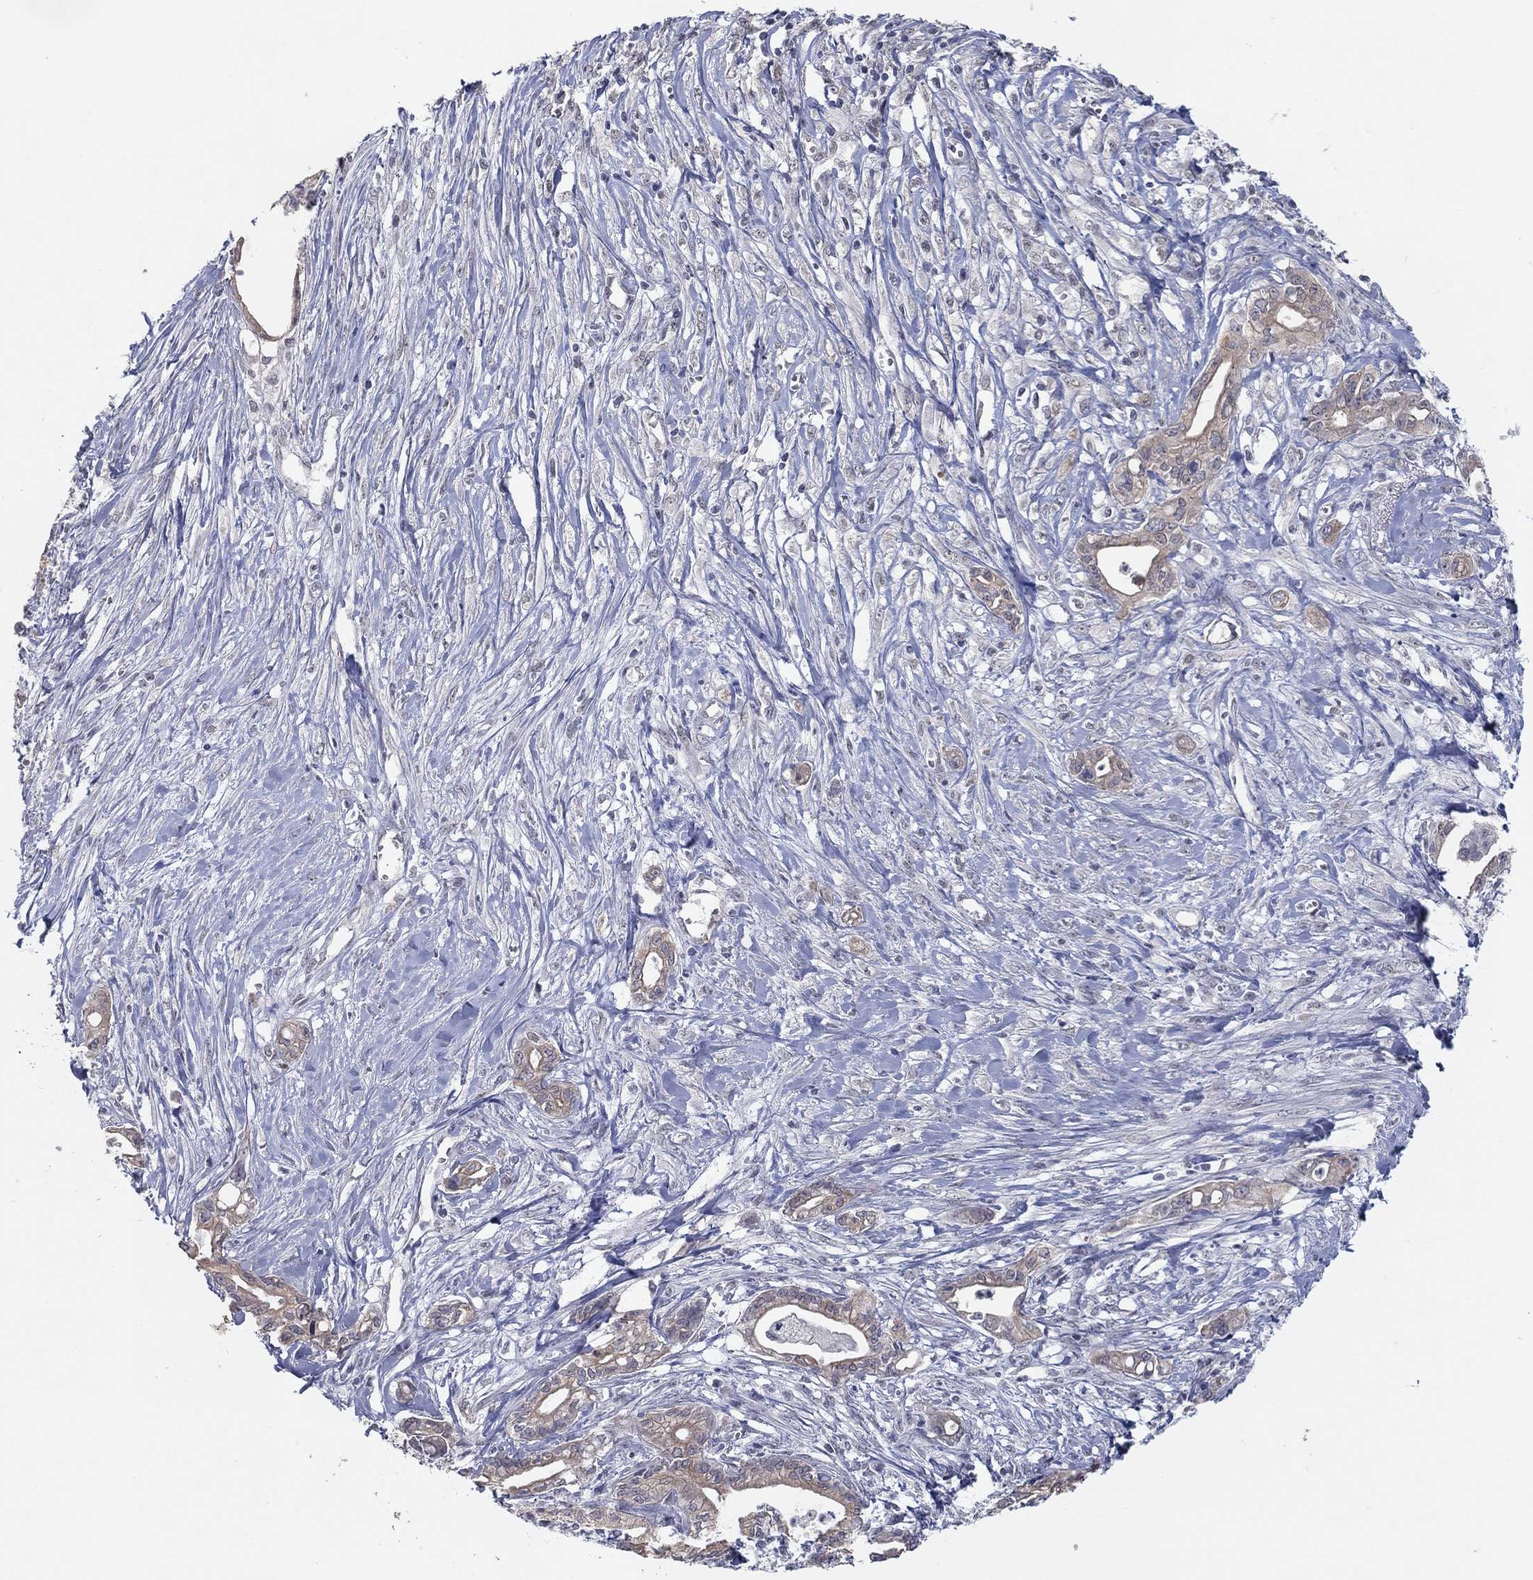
{"staining": {"intensity": "weak", "quantity": ">75%", "location": "cytoplasmic/membranous"}, "tissue": "pancreatic cancer", "cell_type": "Tumor cells", "image_type": "cancer", "snomed": [{"axis": "morphology", "description": "Adenocarcinoma, NOS"}, {"axis": "topography", "description": "Pancreas"}], "caption": "Adenocarcinoma (pancreatic) stained for a protein exhibits weak cytoplasmic/membranous positivity in tumor cells.", "gene": "SLC22A2", "patient": {"sex": "male", "age": 71}}